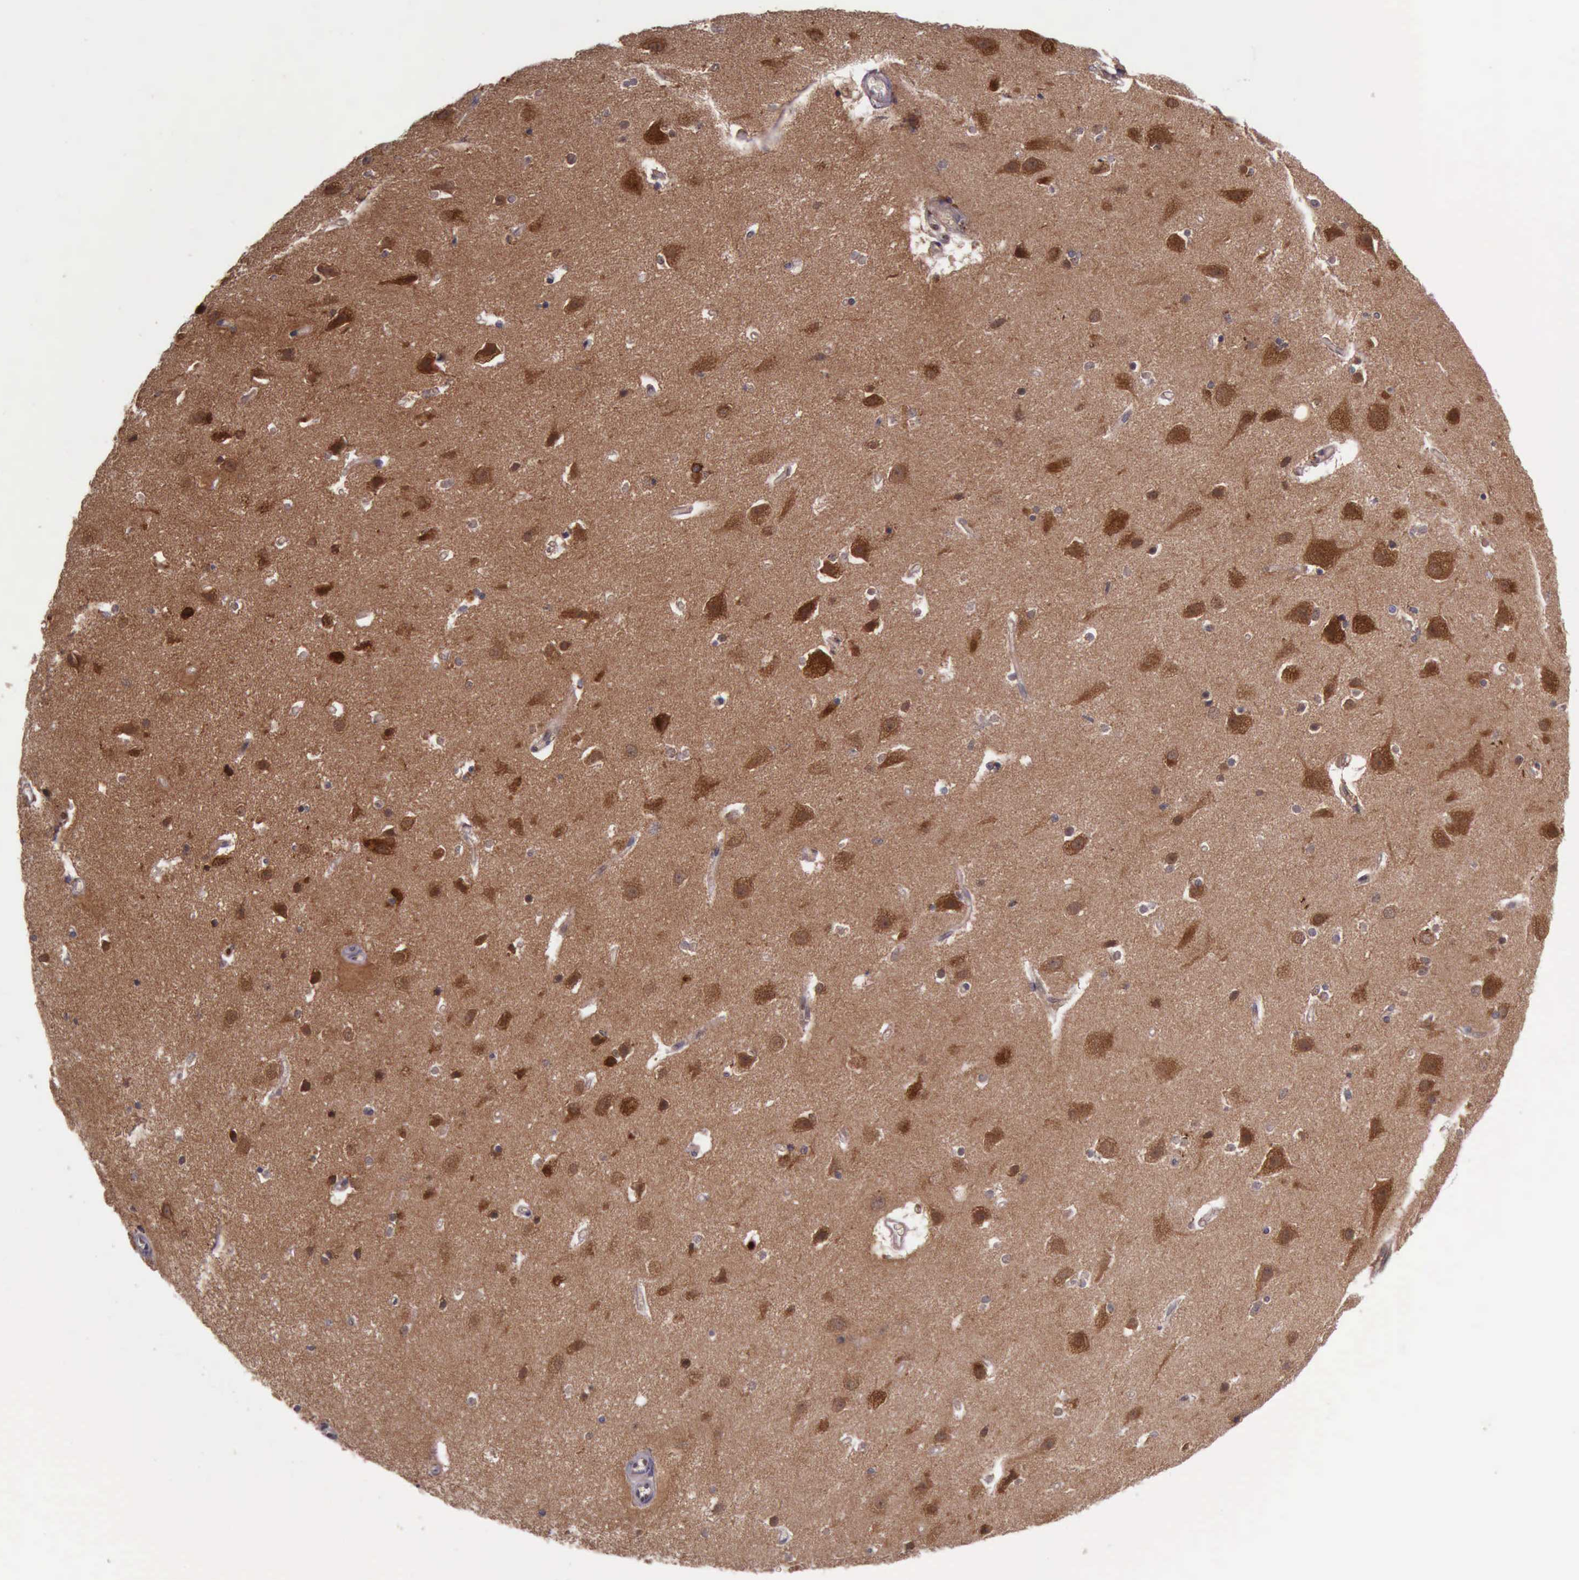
{"staining": {"intensity": "moderate", "quantity": "25%-75%", "location": "cytoplasmic/membranous"}, "tissue": "caudate", "cell_type": "Glial cells", "image_type": "normal", "snomed": [{"axis": "morphology", "description": "Normal tissue, NOS"}, {"axis": "topography", "description": "Lateral ventricle wall"}], "caption": "This photomicrograph displays normal caudate stained with immunohistochemistry to label a protein in brown. The cytoplasmic/membranous of glial cells show moderate positivity for the protein. Nuclei are counter-stained blue.", "gene": "ARMCX3", "patient": {"sex": "female", "age": 54}}